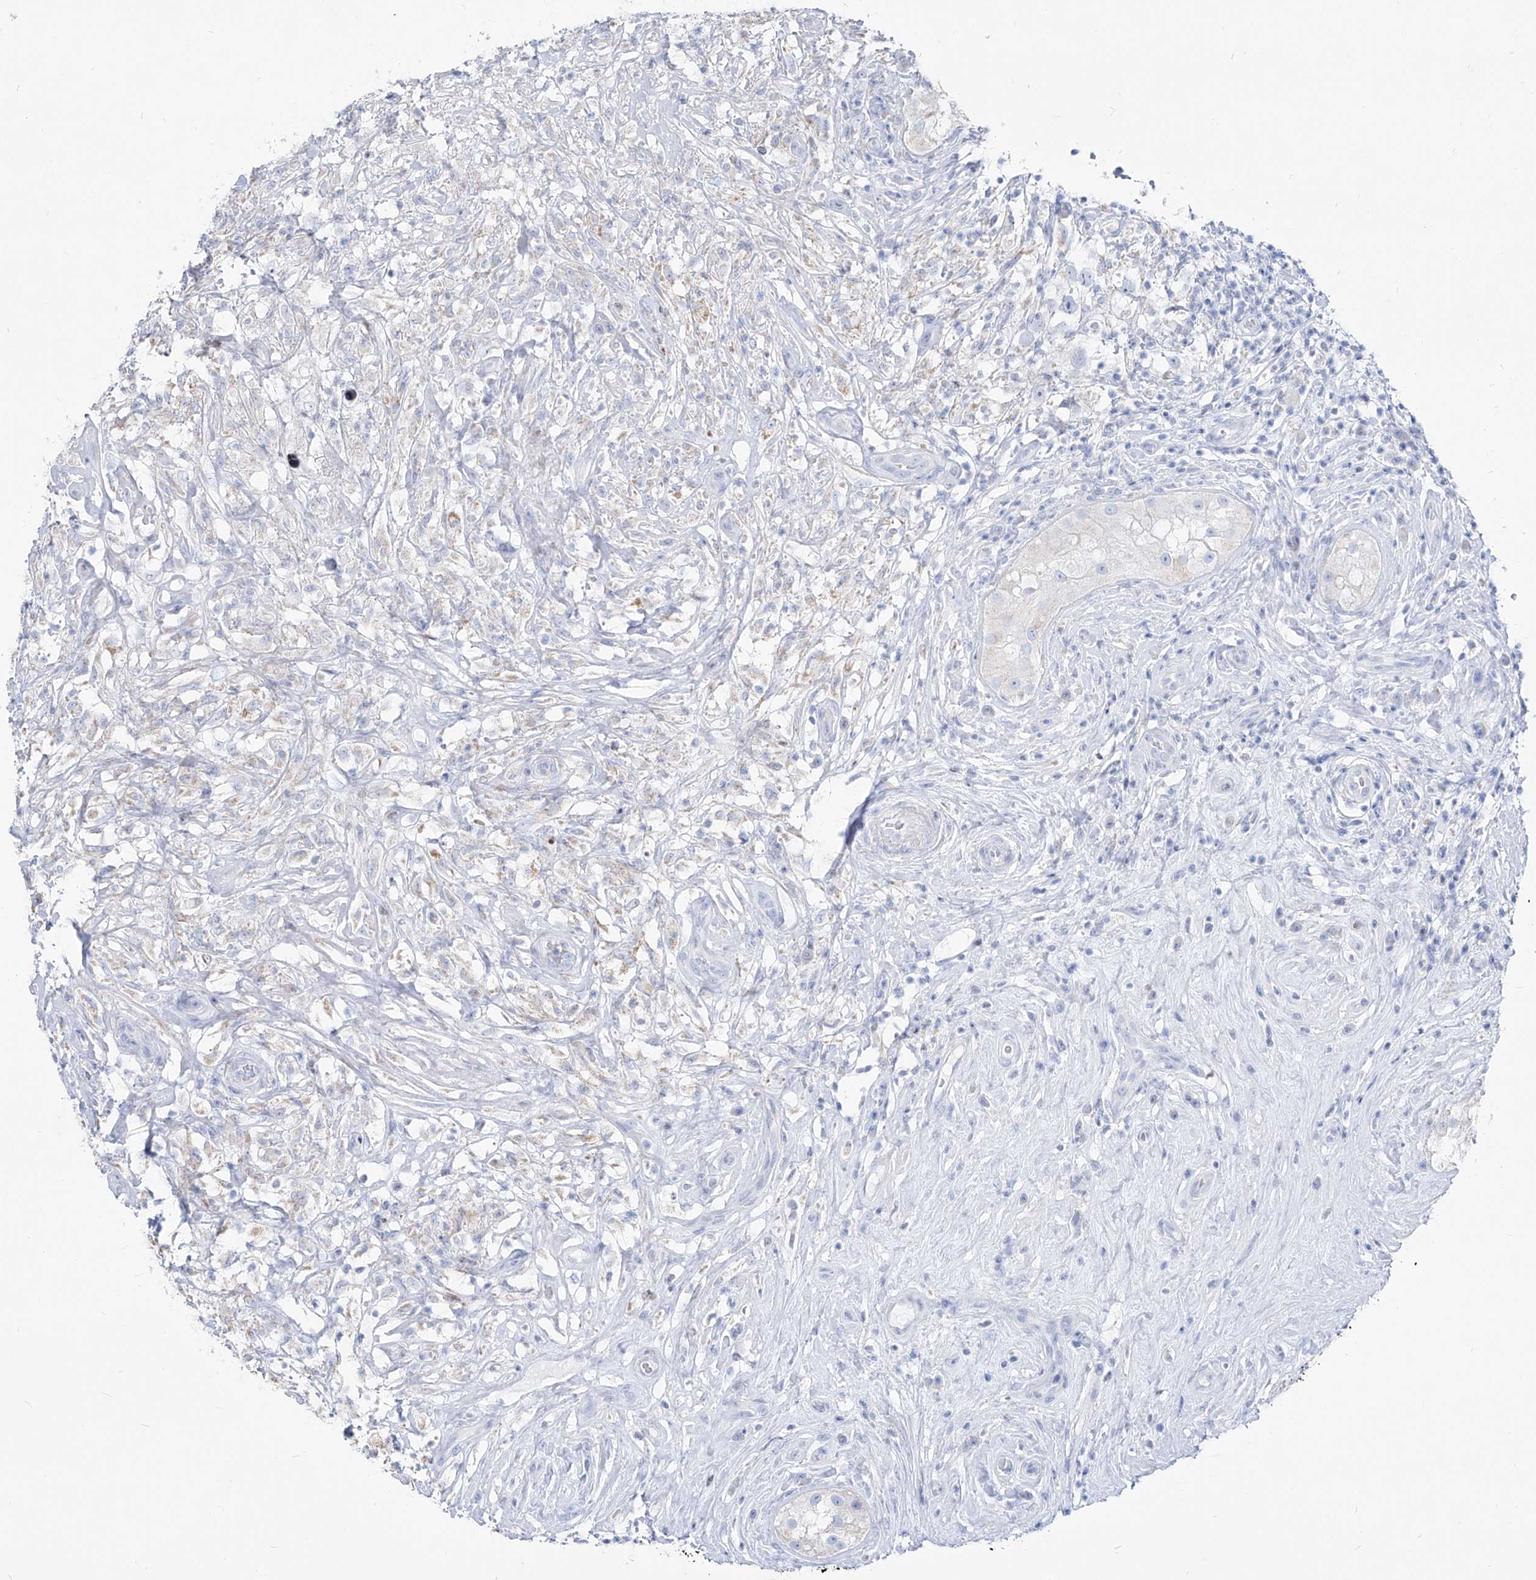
{"staining": {"intensity": "negative", "quantity": "none", "location": "none"}, "tissue": "testis cancer", "cell_type": "Tumor cells", "image_type": "cancer", "snomed": [{"axis": "morphology", "description": "Seminoma, NOS"}, {"axis": "topography", "description": "Testis"}], "caption": "Immunohistochemical staining of testis seminoma exhibits no significant positivity in tumor cells. Nuclei are stained in blue.", "gene": "FRS3", "patient": {"sex": "male", "age": 49}}